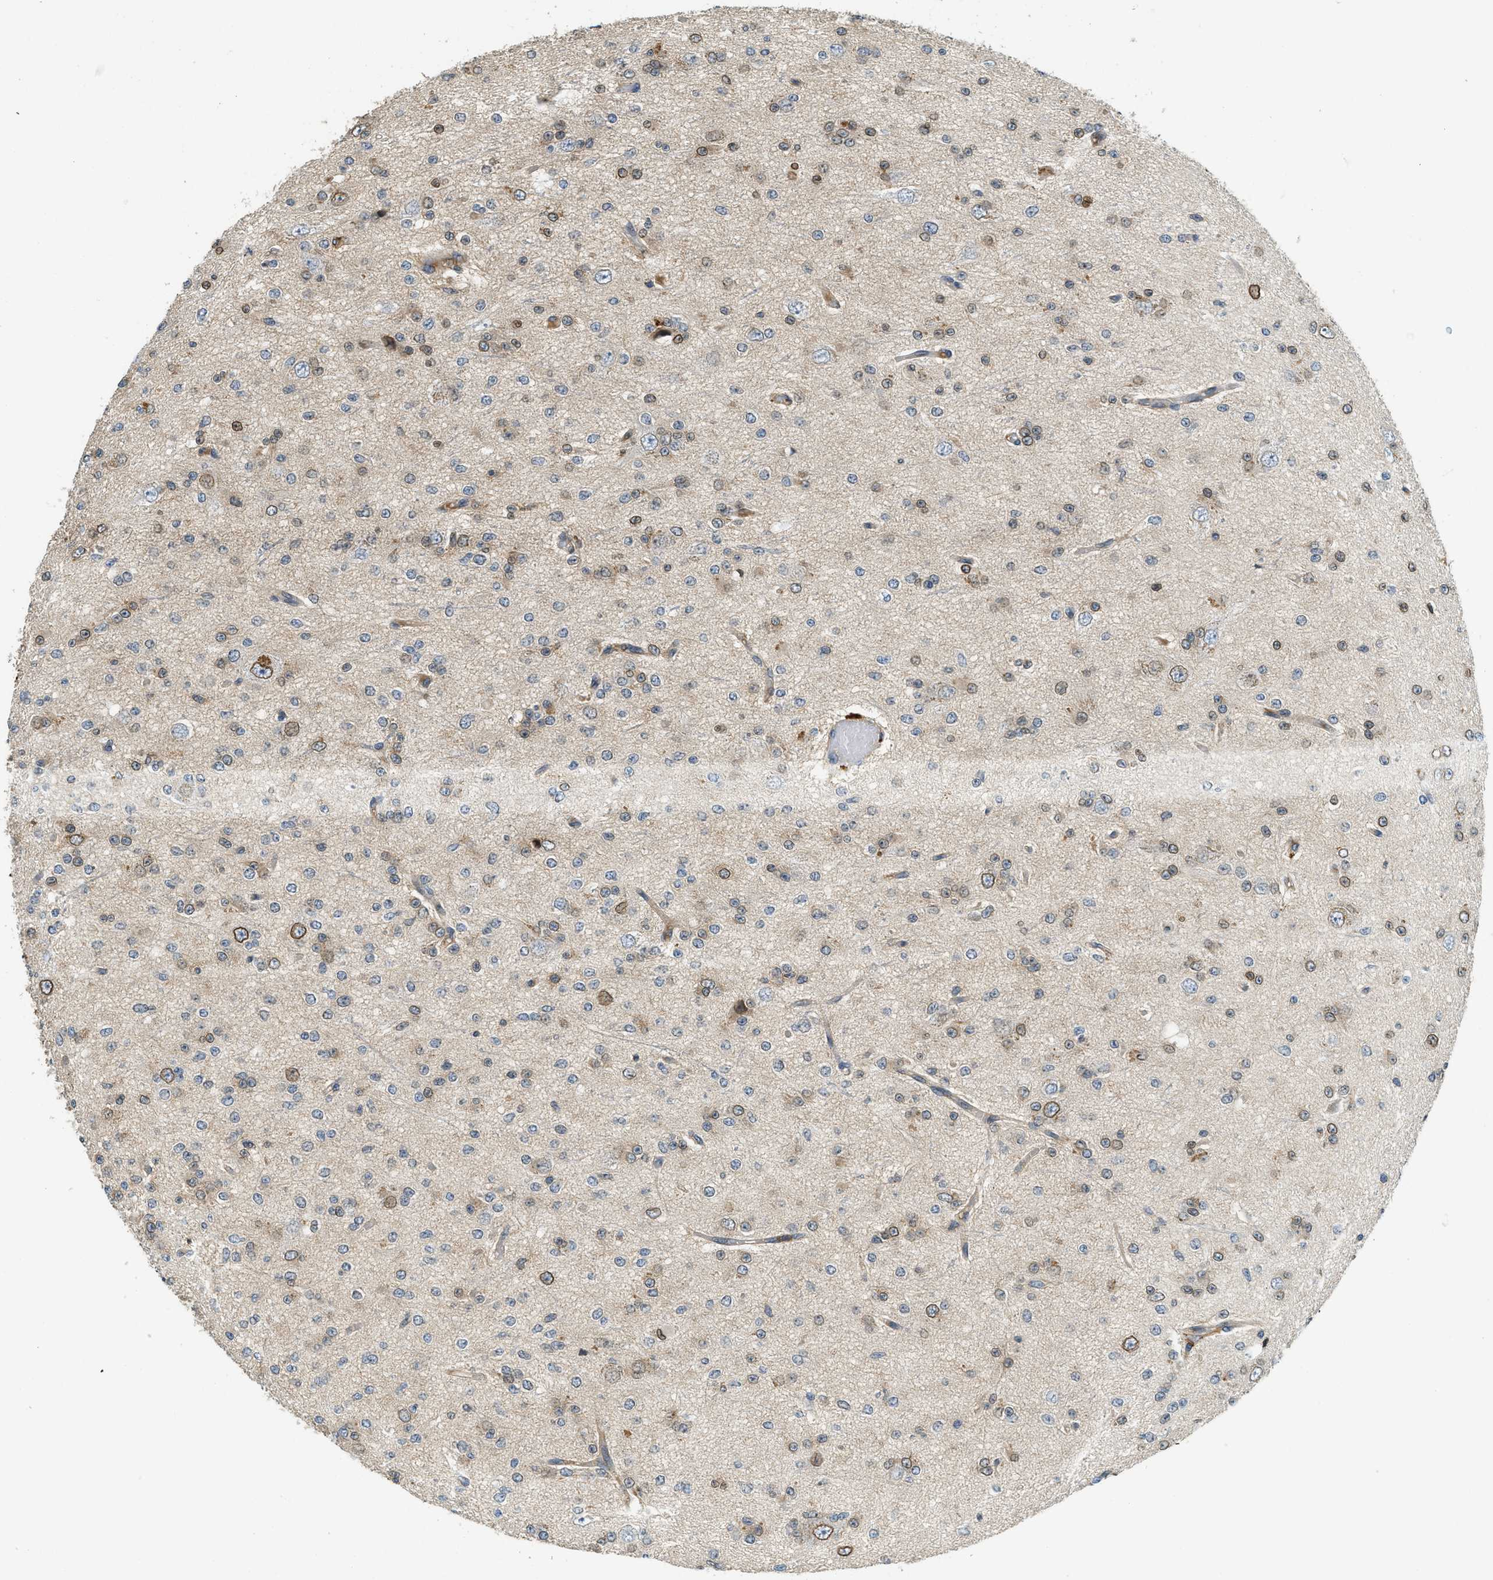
{"staining": {"intensity": "moderate", "quantity": "25%-75%", "location": "cytoplasmic/membranous,nuclear"}, "tissue": "glioma", "cell_type": "Tumor cells", "image_type": "cancer", "snomed": [{"axis": "morphology", "description": "Glioma, malignant, Low grade"}, {"axis": "topography", "description": "Brain"}], "caption": "Brown immunohistochemical staining in human glioma shows moderate cytoplasmic/membranous and nuclear expression in approximately 25%-75% of tumor cells.", "gene": "GMPPB", "patient": {"sex": "male", "age": 38}}